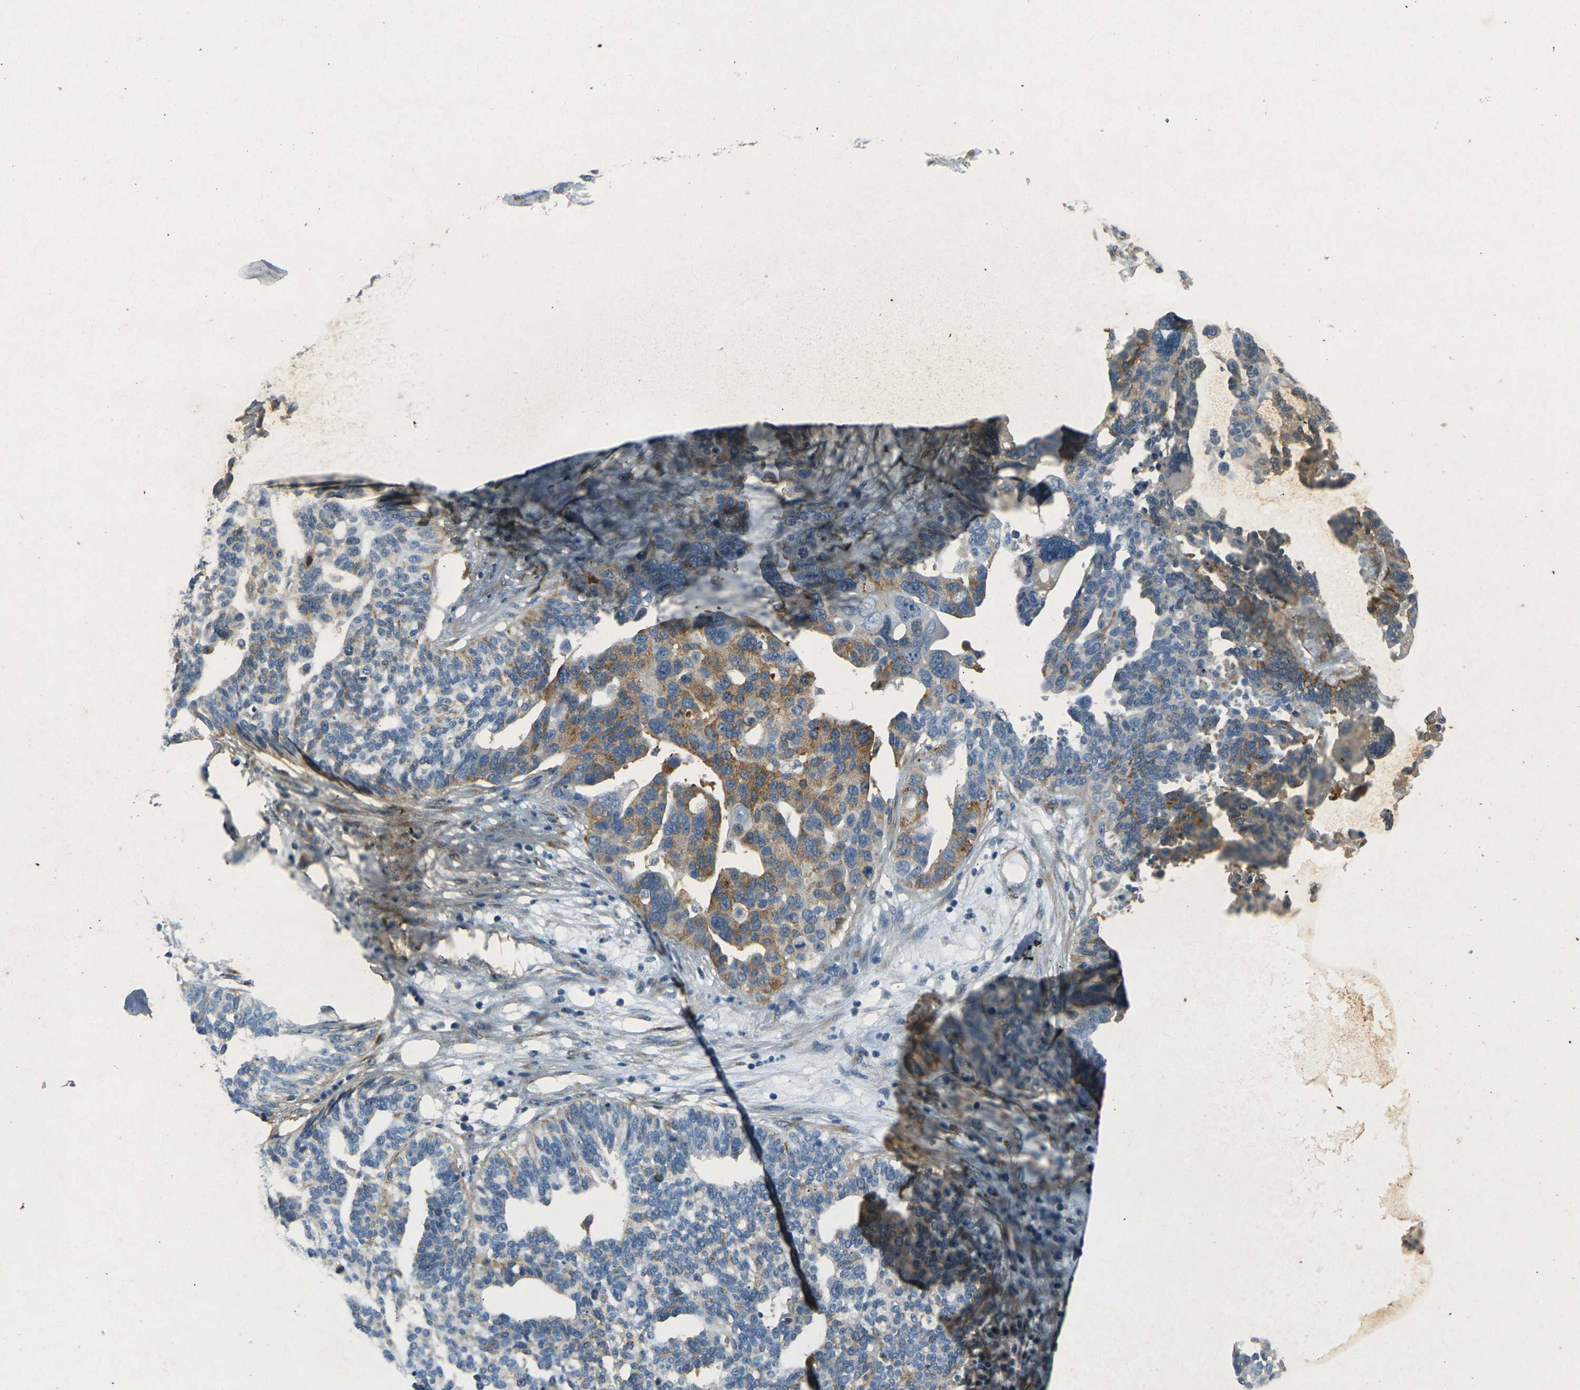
{"staining": {"intensity": "moderate", "quantity": "25%-75%", "location": "cytoplasmic/membranous"}, "tissue": "ovarian cancer", "cell_type": "Tumor cells", "image_type": "cancer", "snomed": [{"axis": "morphology", "description": "Cystadenocarcinoma, serous, NOS"}, {"axis": "topography", "description": "Ovary"}], "caption": "IHC image of neoplastic tissue: human ovarian serous cystadenocarcinoma stained using immunohistochemistry (IHC) displays medium levels of moderate protein expression localized specifically in the cytoplasmic/membranous of tumor cells, appearing as a cytoplasmic/membranous brown color.", "gene": "SORT1", "patient": {"sex": "female", "age": 59}}